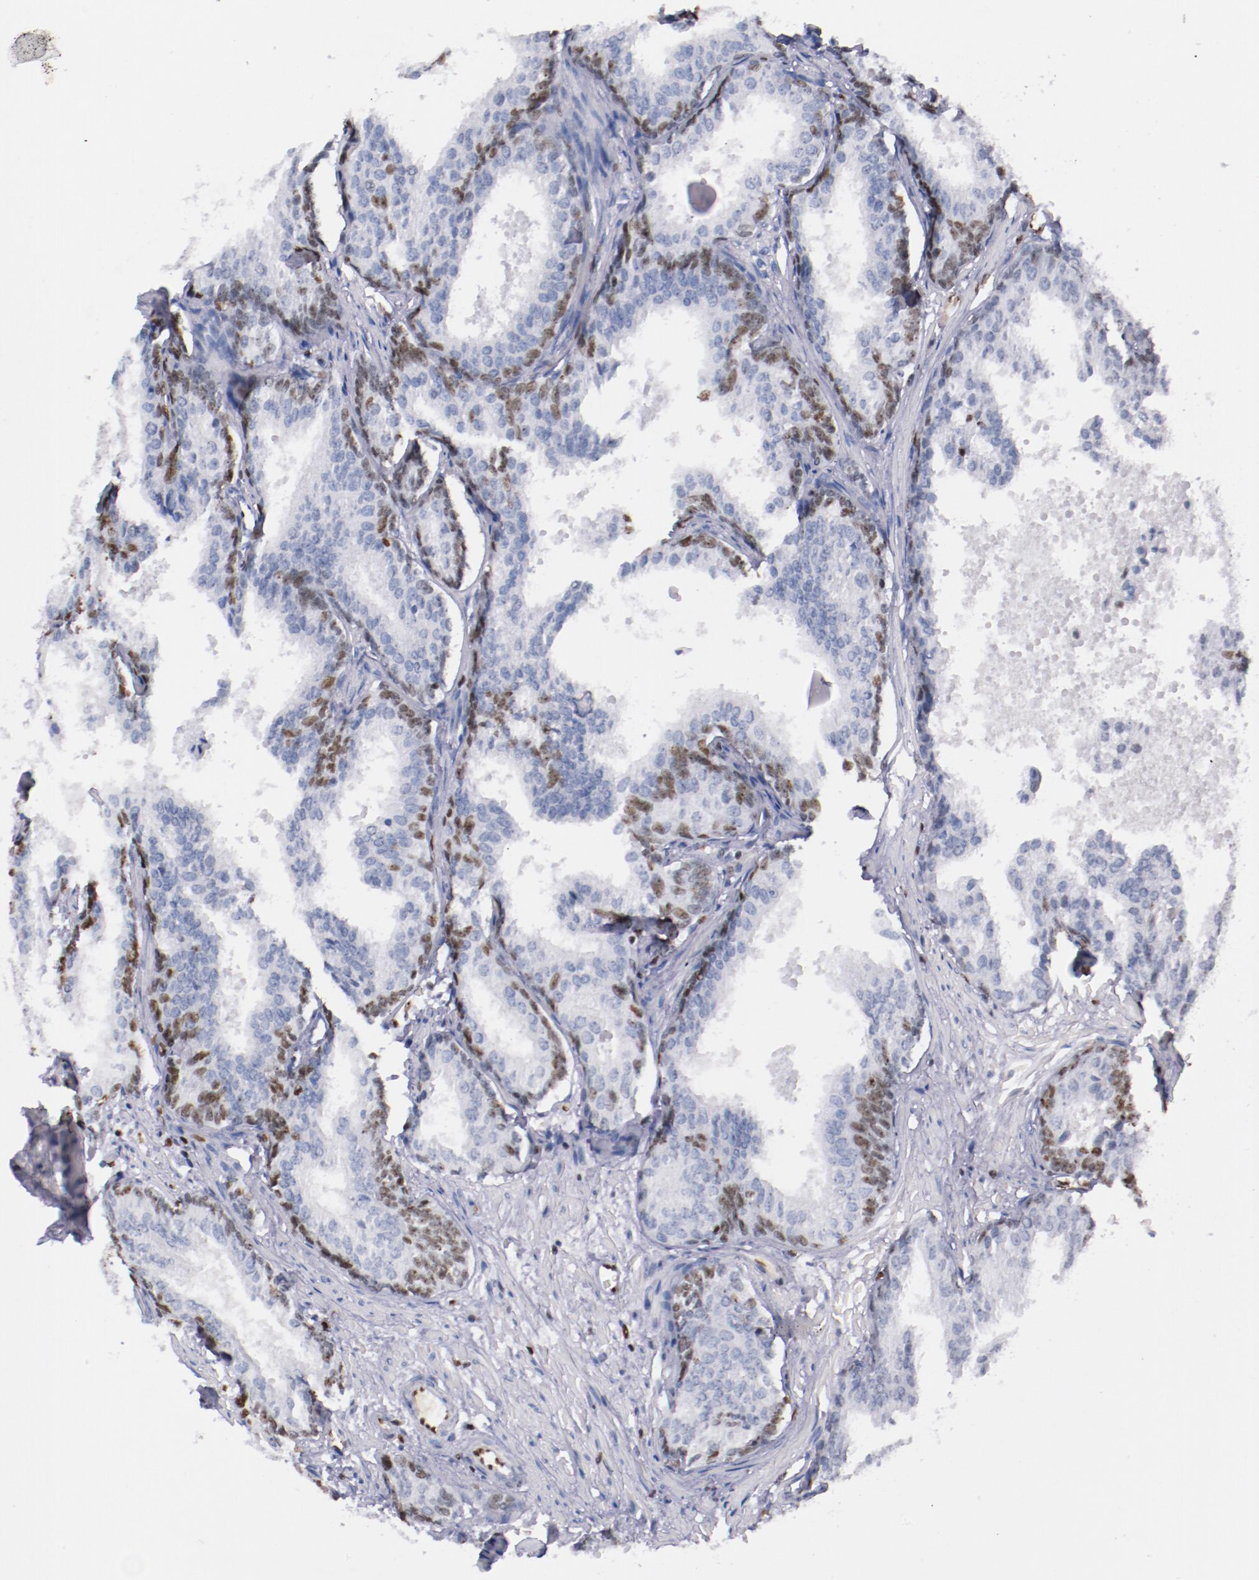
{"staining": {"intensity": "negative", "quantity": "none", "location": "none"}, "tissue": "prostate cancer", "cell_type": "Tumor cells", "image_type": "cancer", "snomed": [{"axis": "morphology", "description": "Adenocarcinoma, Low grade"}, {"axis": "topography", "description": "Prostate"}], "caption": "There is no significant staining in tumor cells of prostate low-grade adenocarcinoma. (Stains: DAB (3,3'-diaminobenzidine) IHC with hematoxylin counter stain, Microscopy: brightfield microscopy at high magnification).", "gene": "IFI16", "patient": {"sex": "male", "age": 69}}